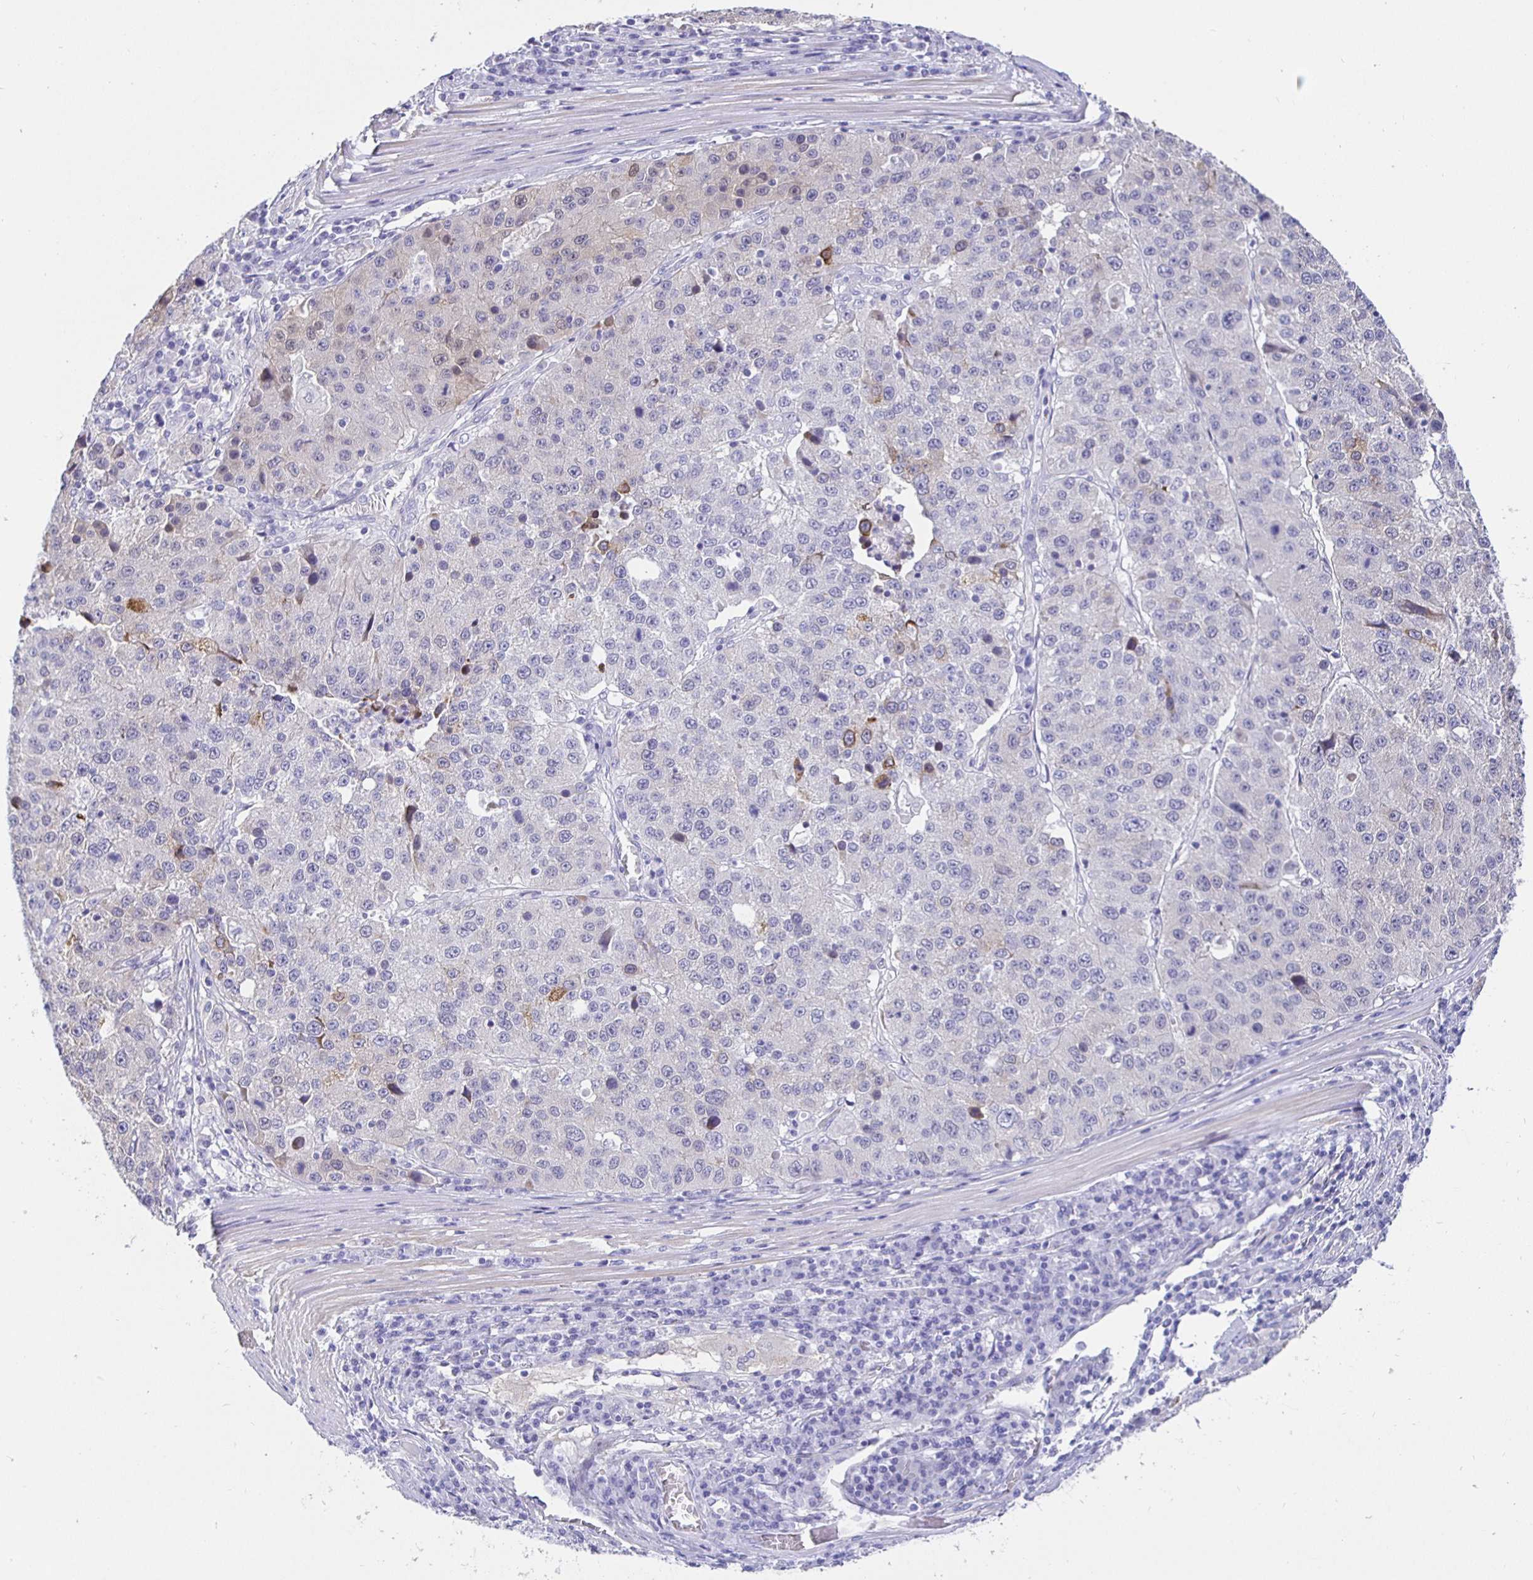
{"staining": {"intensity": "weak", "quantity": "<25%", "location": "cytoplasmic/membranous"}, "tissue": "stomach cancer", "cell_type": "Tumor cells", "image_type": "cancer", "snomed": [{"axis": "morphology", "description": "Adenocarcinoma, NOS"}, {"axis": "topography", "description": "Stomach"}], "caption": "Immunohistochemical staining of human stomach adenocarcinoma exhibits no significant positivity in tumor cells. (Stains: DAB (3,3'-diaminobenzidine) immunohistochemistry (IHC) with hematoxylin counter stain, Microscopy: brightfield microscopy at high magnification).", "gene": "HSPA4L", "patient": {"sex": "male", "age": 71}}